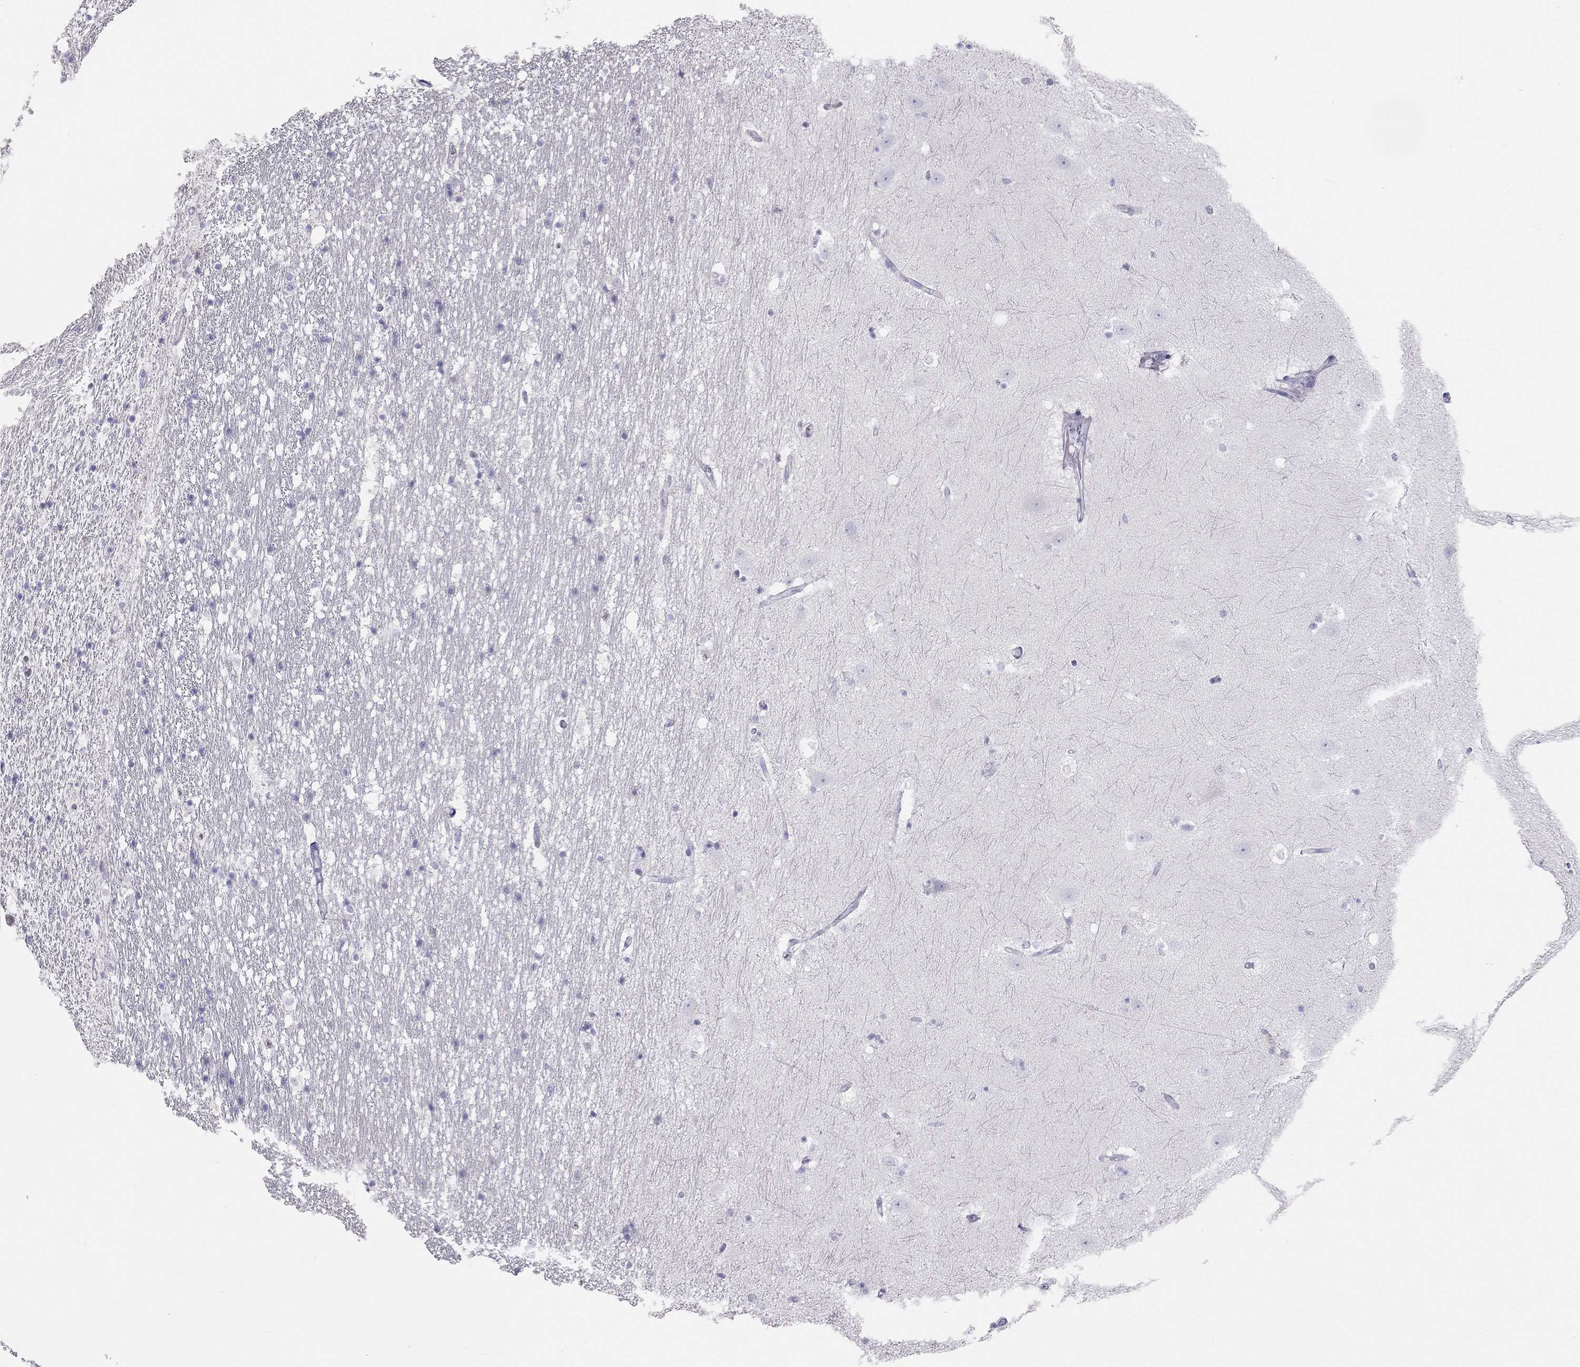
{"staining": {"intensity": "negative", "quantity": "none", "location": "none"}, "tissue": "hippocampus", "cell_type": "Glial cells", "image_type": "normal", "snomed": [{"axis": "morphology", "description": "Normal tissue, NOS"}, {"axis": "topography", "description": "Hippocampus"}], "caption": "Hippocampus was stained to show a protein in brown. There is no significant expression in glial cells. (DAB immunohistochemistry (IHC) visualized using brightfield microscopy, high magnification).", "gene": "SPATA12", "patient": {"sex": "male", "age": 49}}